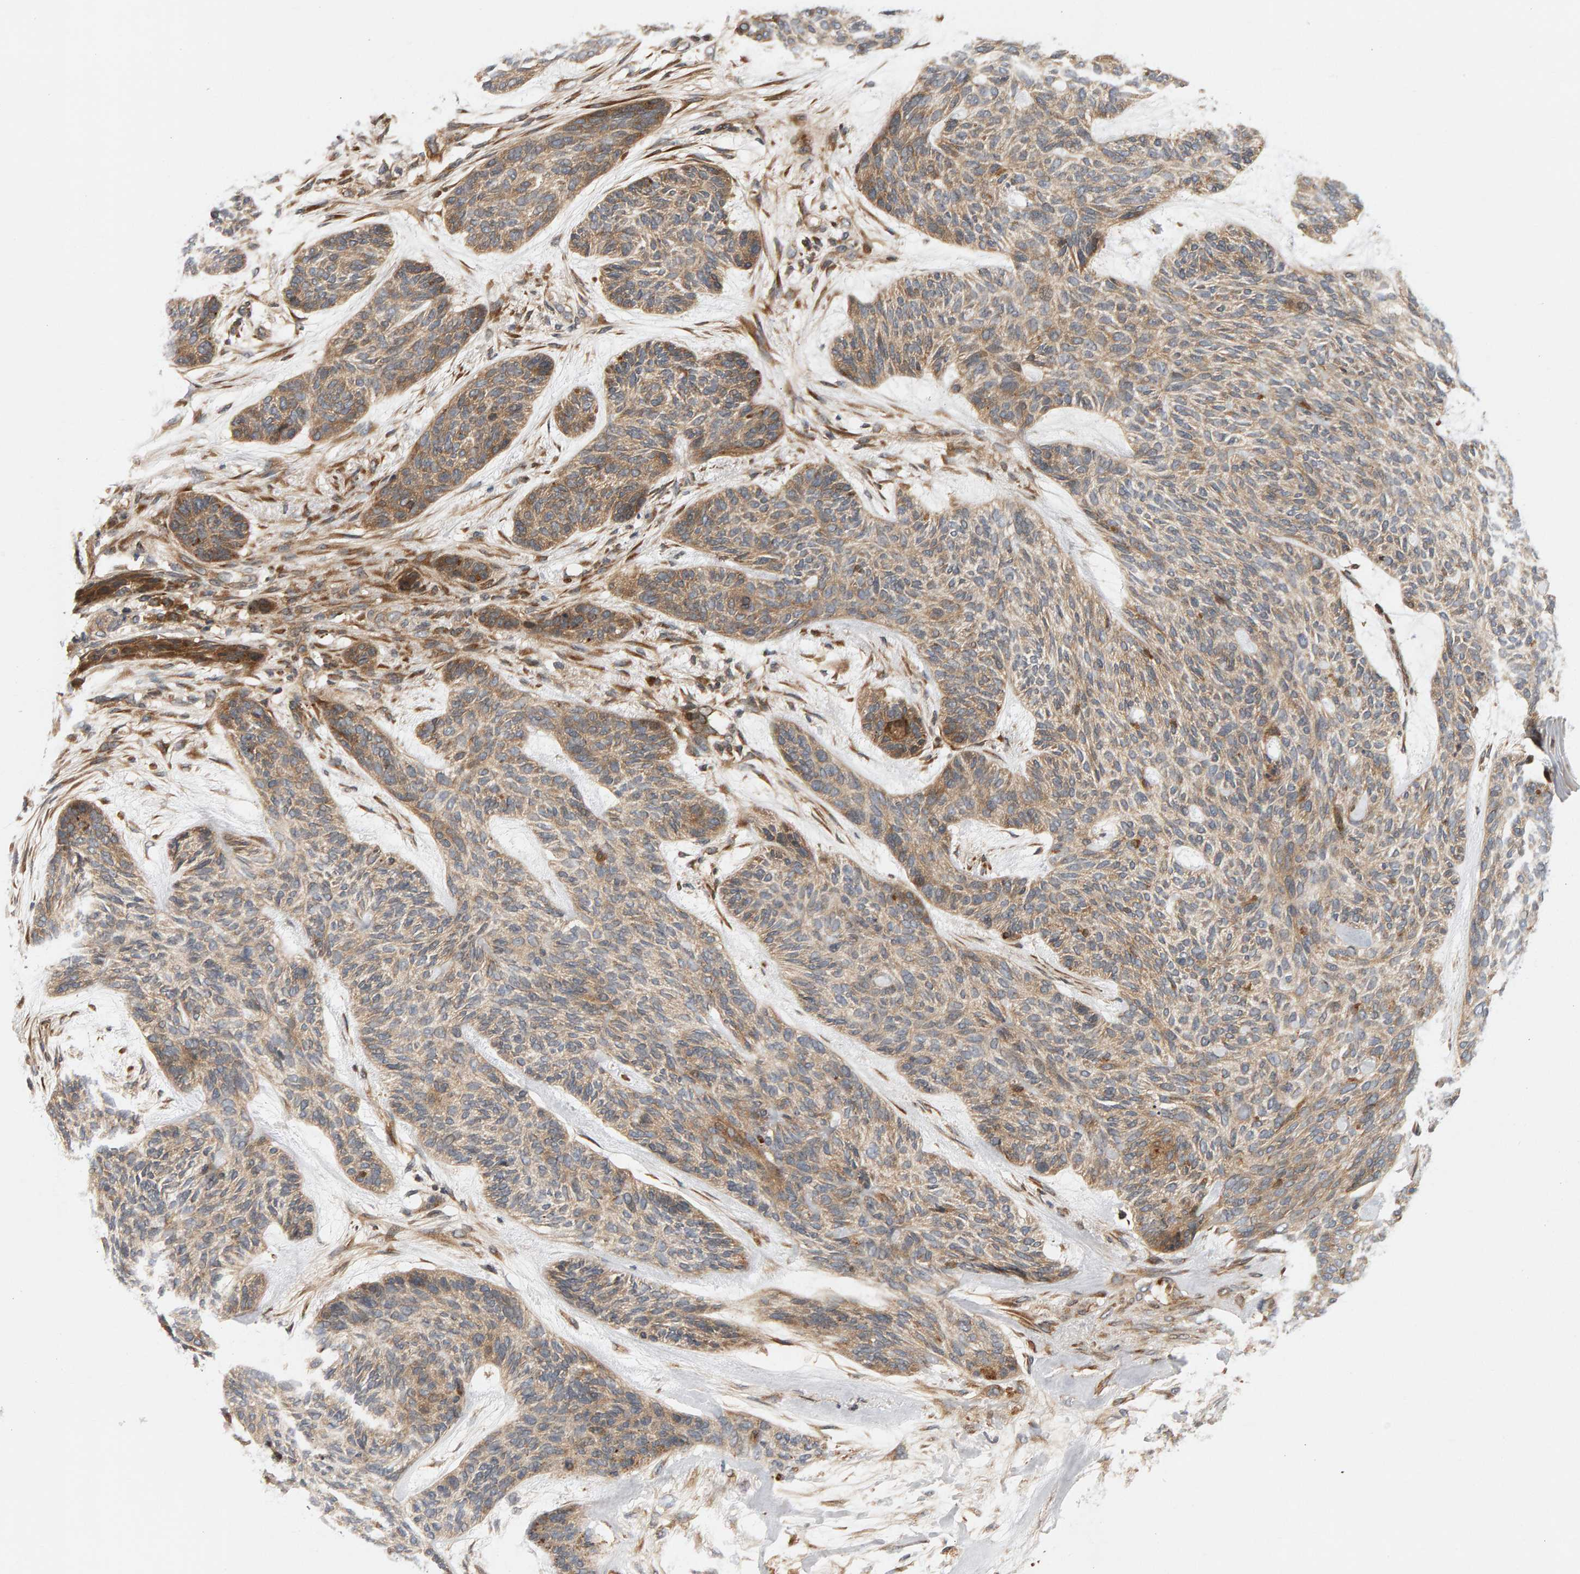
{"staining": {"intensity": "moderate", "quantity": "25%-75%", "location": "cytoplasmic/membranous"}, "tissue": "skin cancer", "cell_type": "Tumor cells", "image_type": "cancer", "snomed": [{"axis": "morphology", "description": "Basal cell carcinoma"}, {"axis": "topography", "description": "Skin"}], "caption": "Immunohistochemistry of skin cancer shows medium levels of moderate cytoplasmic/membranous positivity in approximately 25%-75% of tumor cells.", "gene": "BAHCC1", "patient": {"sex": "male", "age": 55}}